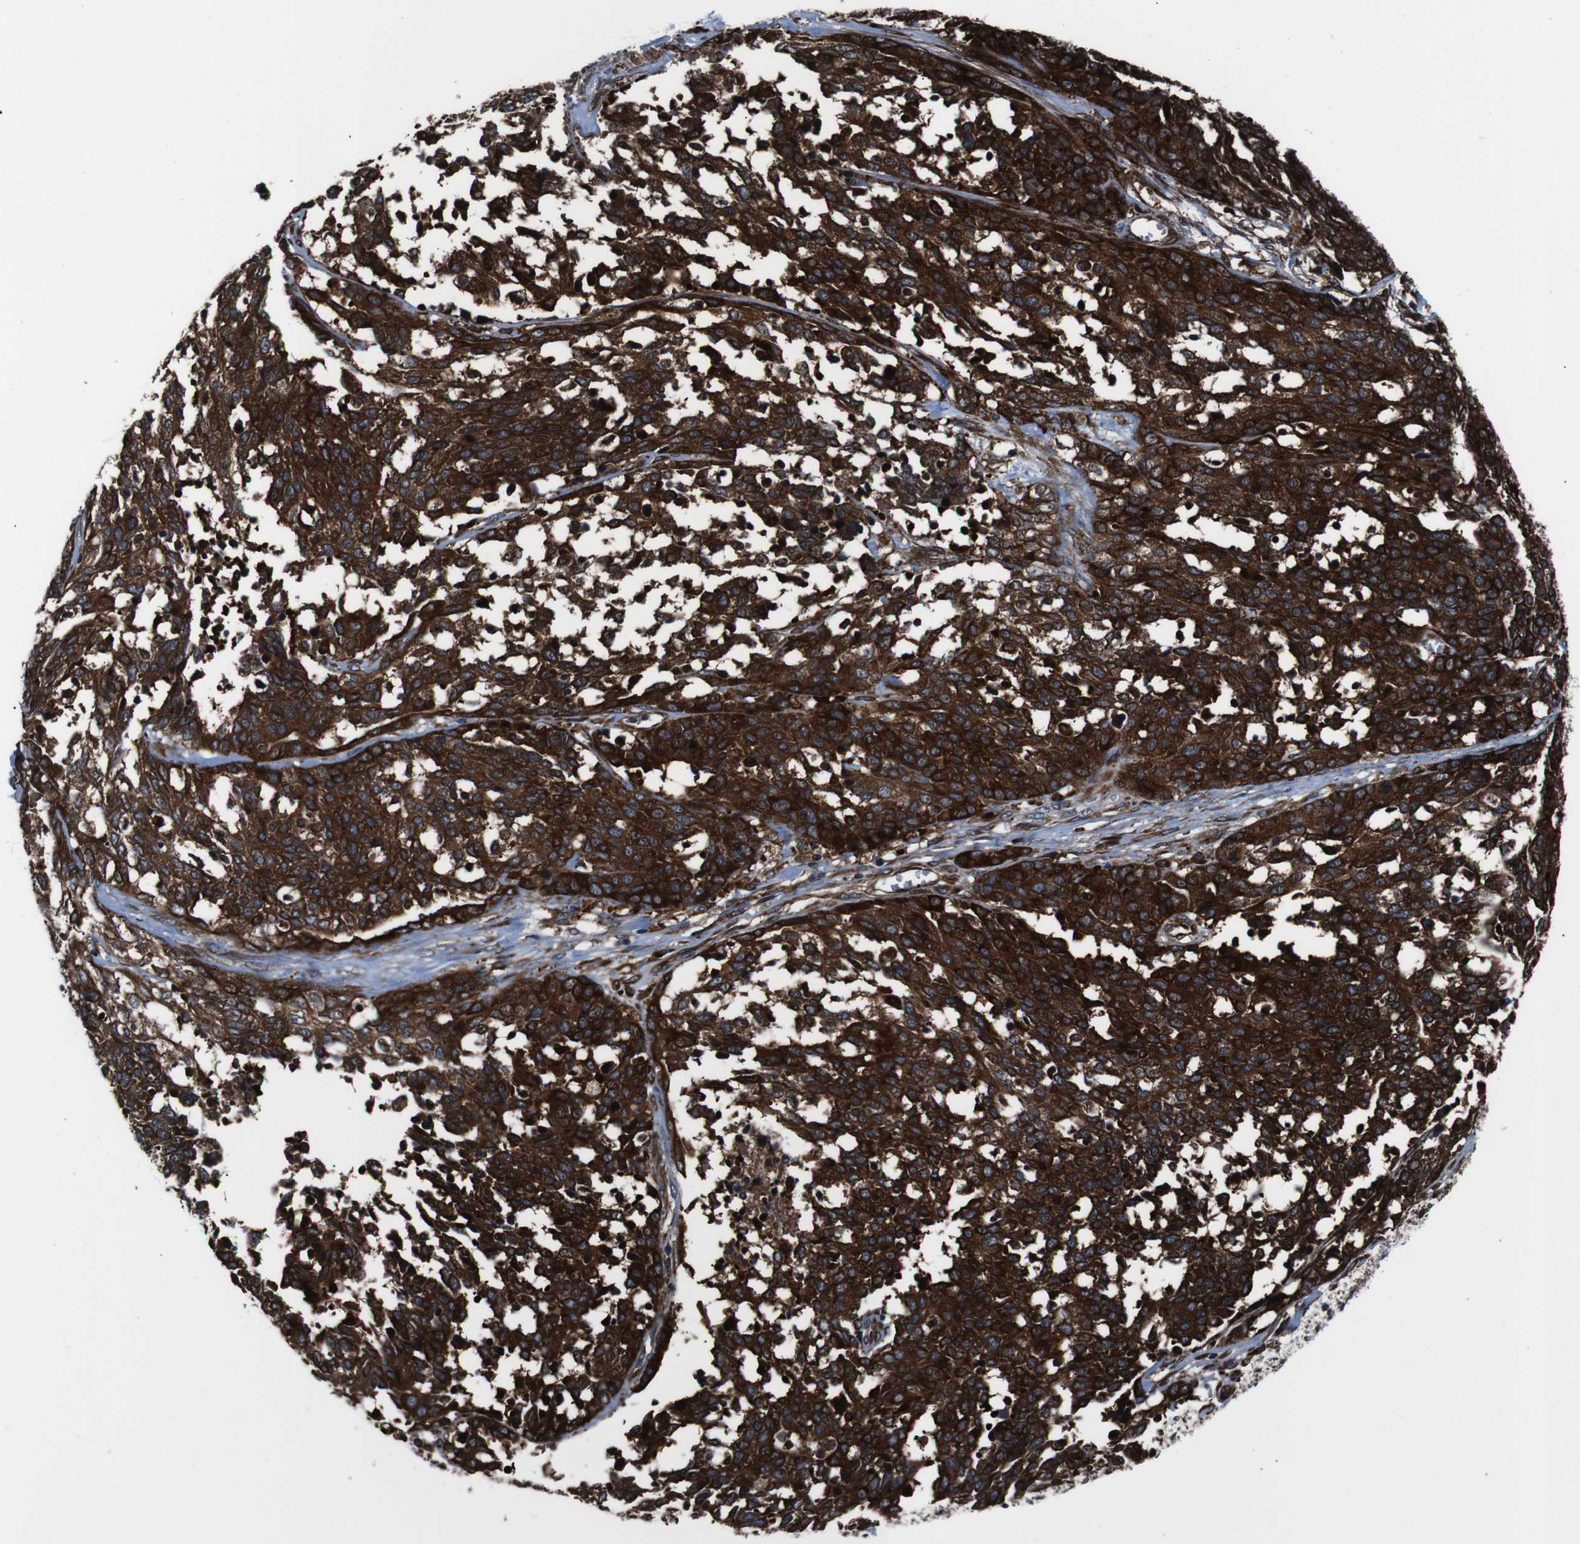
{"staining": {"intensity": "strong", "quantity": ">75%", "location": "cytoplasmic/membranous"}, "tissue": "ovarian cancer", "cell_type": "Tumor cells", "image_type": "cancer", "snomed": [{"axis": "morphology", "description": "Cystadenocarcinoma, serous, NOS"}, {"axis": "topography", "description": "Ovary"}], "caption": "Ovarian cancer stained with IHC shows strong cytoplasmic/membranous staining in about >75% of tumor cells.", "gene": "EIF4A2", "patient": {"sex": "female", "age": 44}}